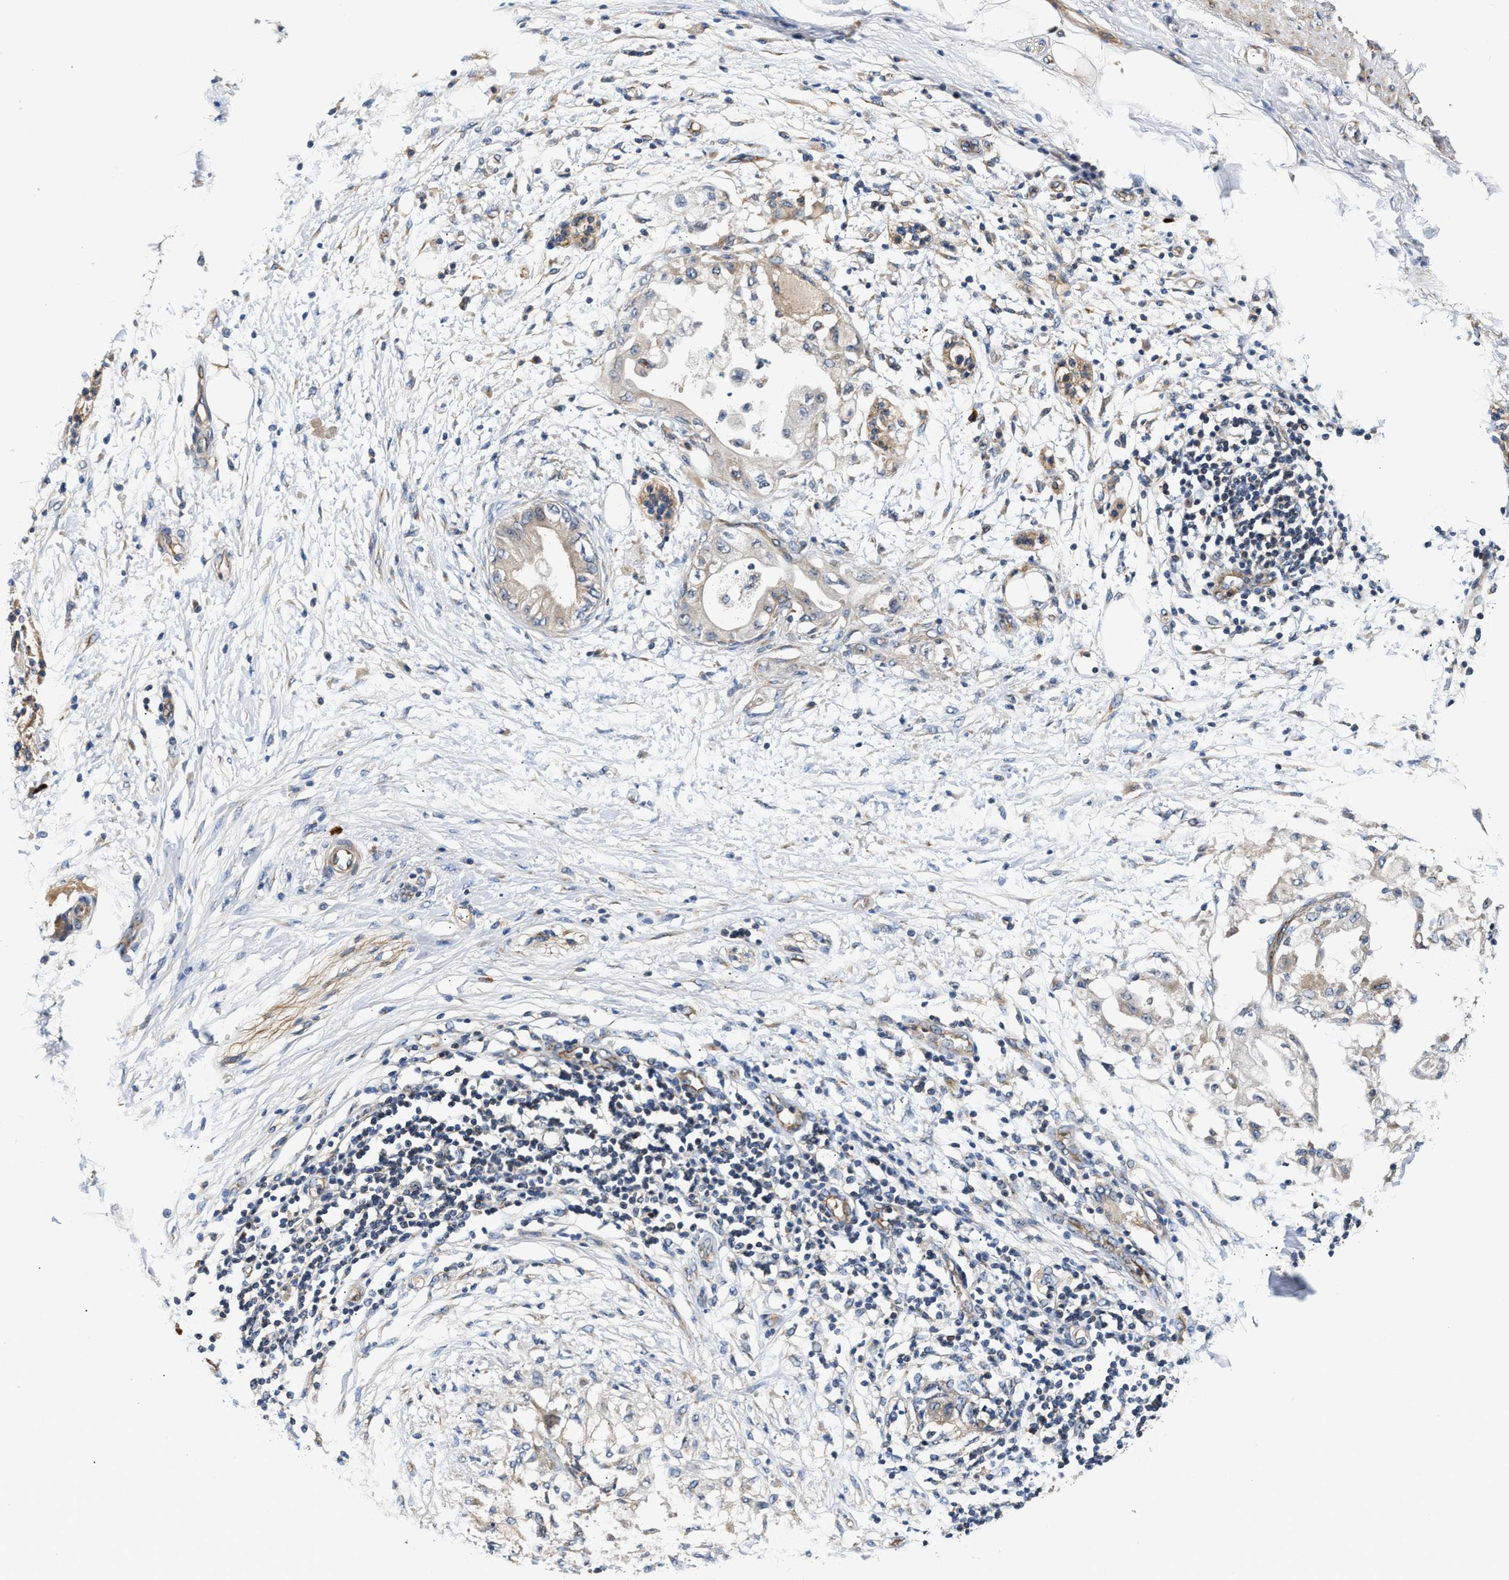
{"staining": {"intensity": "negative", "quantity": "none", "location": "none"}, "tissue": "adipose tissue", "cell_type": "Adipocytes", "image_type": "normal", "snomed": [{"axis": "morphology", "description": "Normal tissue, NOS"}, {"axis": "morphology", "description": "Adenocarcinoma, NOS"}, {"axis": "topography", "description": "Duodenum"}, {"axis": "topography", "description": "Peripheral nerve tissue"}], "caption": "Immunohistochemistry (IHC) histopathology image of unremarkable adipose tissue stained for a protein (brown), which exhibits no positivity in adipocytes.", "gene": "TEX2", "patient": {"sex": "female", "age": 60}}